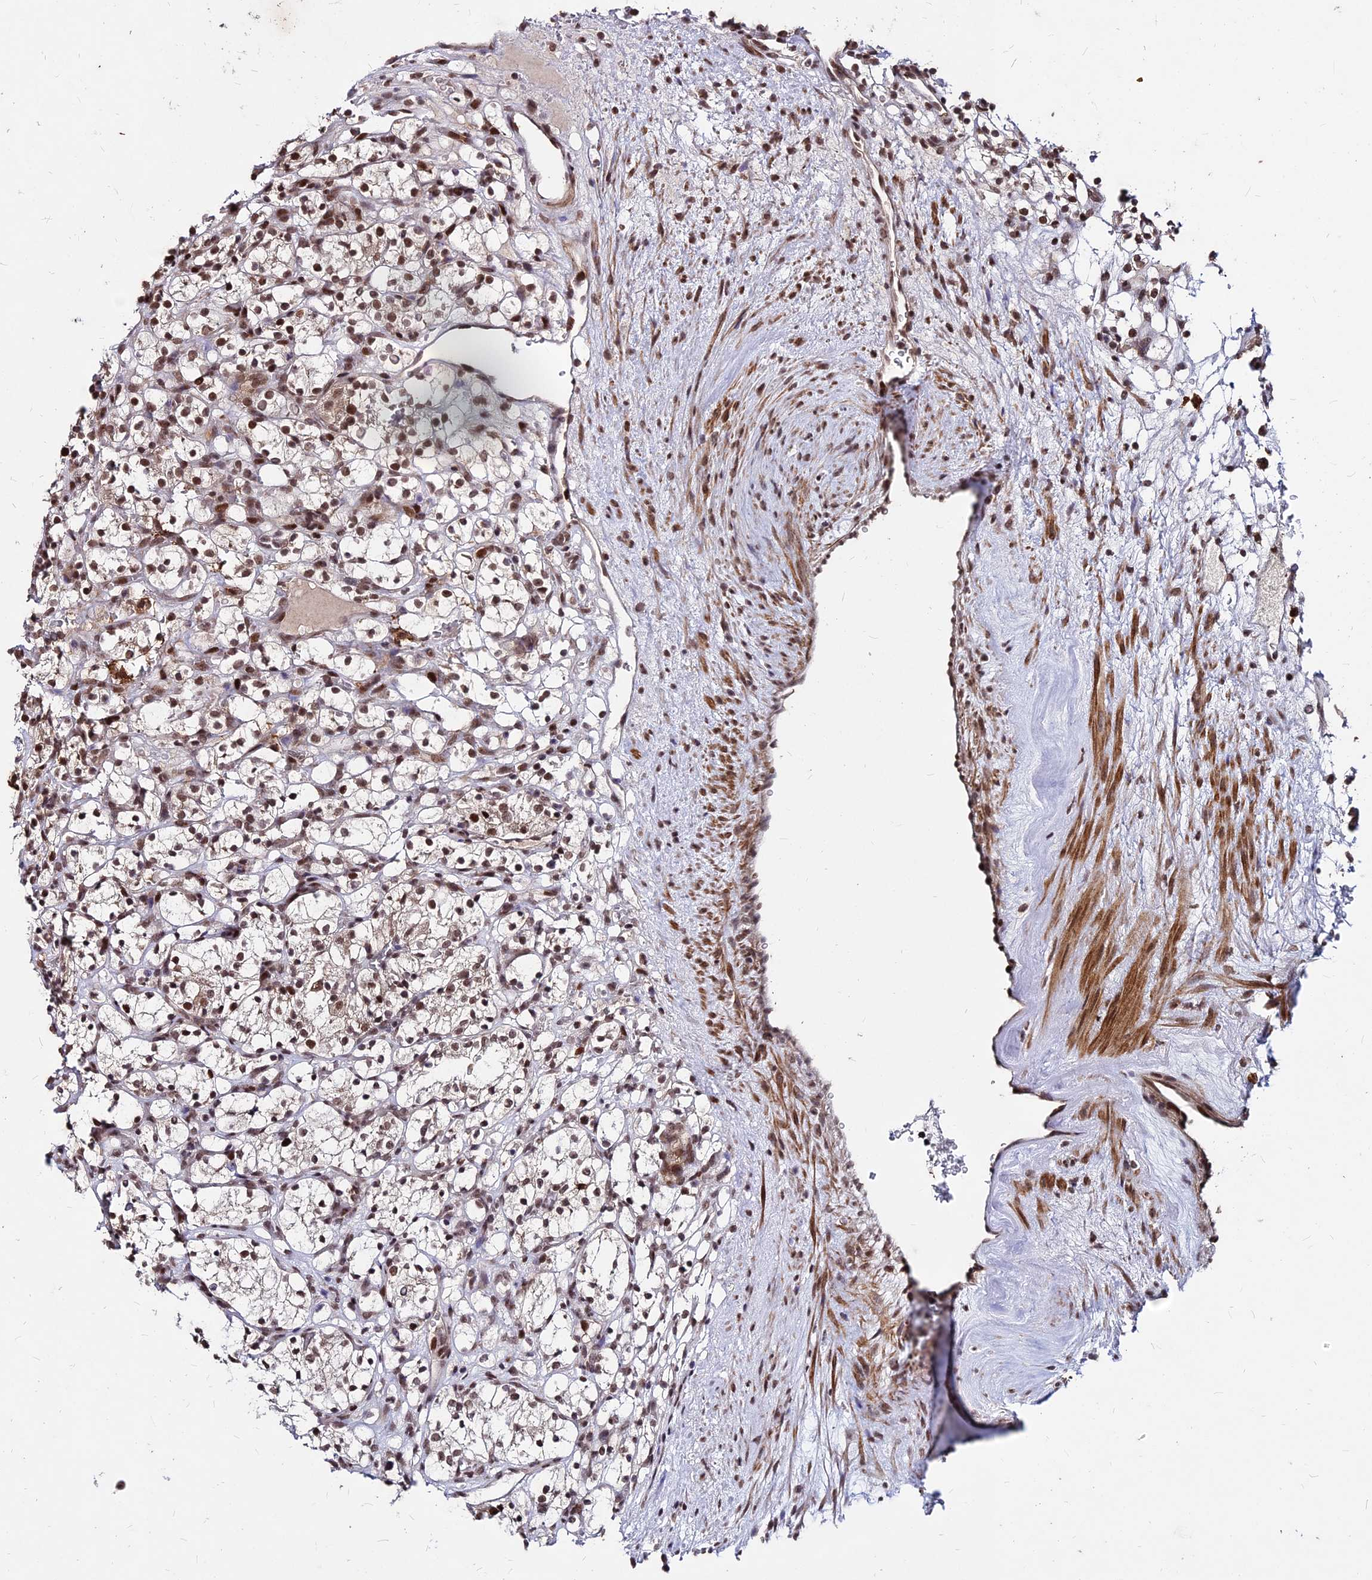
{"staining": {"intensity": "moderate", "quantity": ">75%", "location": "nuclear"}, "tissue": "renal cancer", "cell_type": "Tumor cells", "image_type": "cancer", "snomed": [{"axis": "morphology", "description": "Adenocarcinoma, NOS"}, {"axis": "topography", "description": "Kidney"}], "caption": "This is an image of IHC staining of renal adenocarcinoma, which shows moderate expression in the nuclear of tumor cells.", "gene": "ZBED4", "patient": {"sex": "female", "age": 69}}